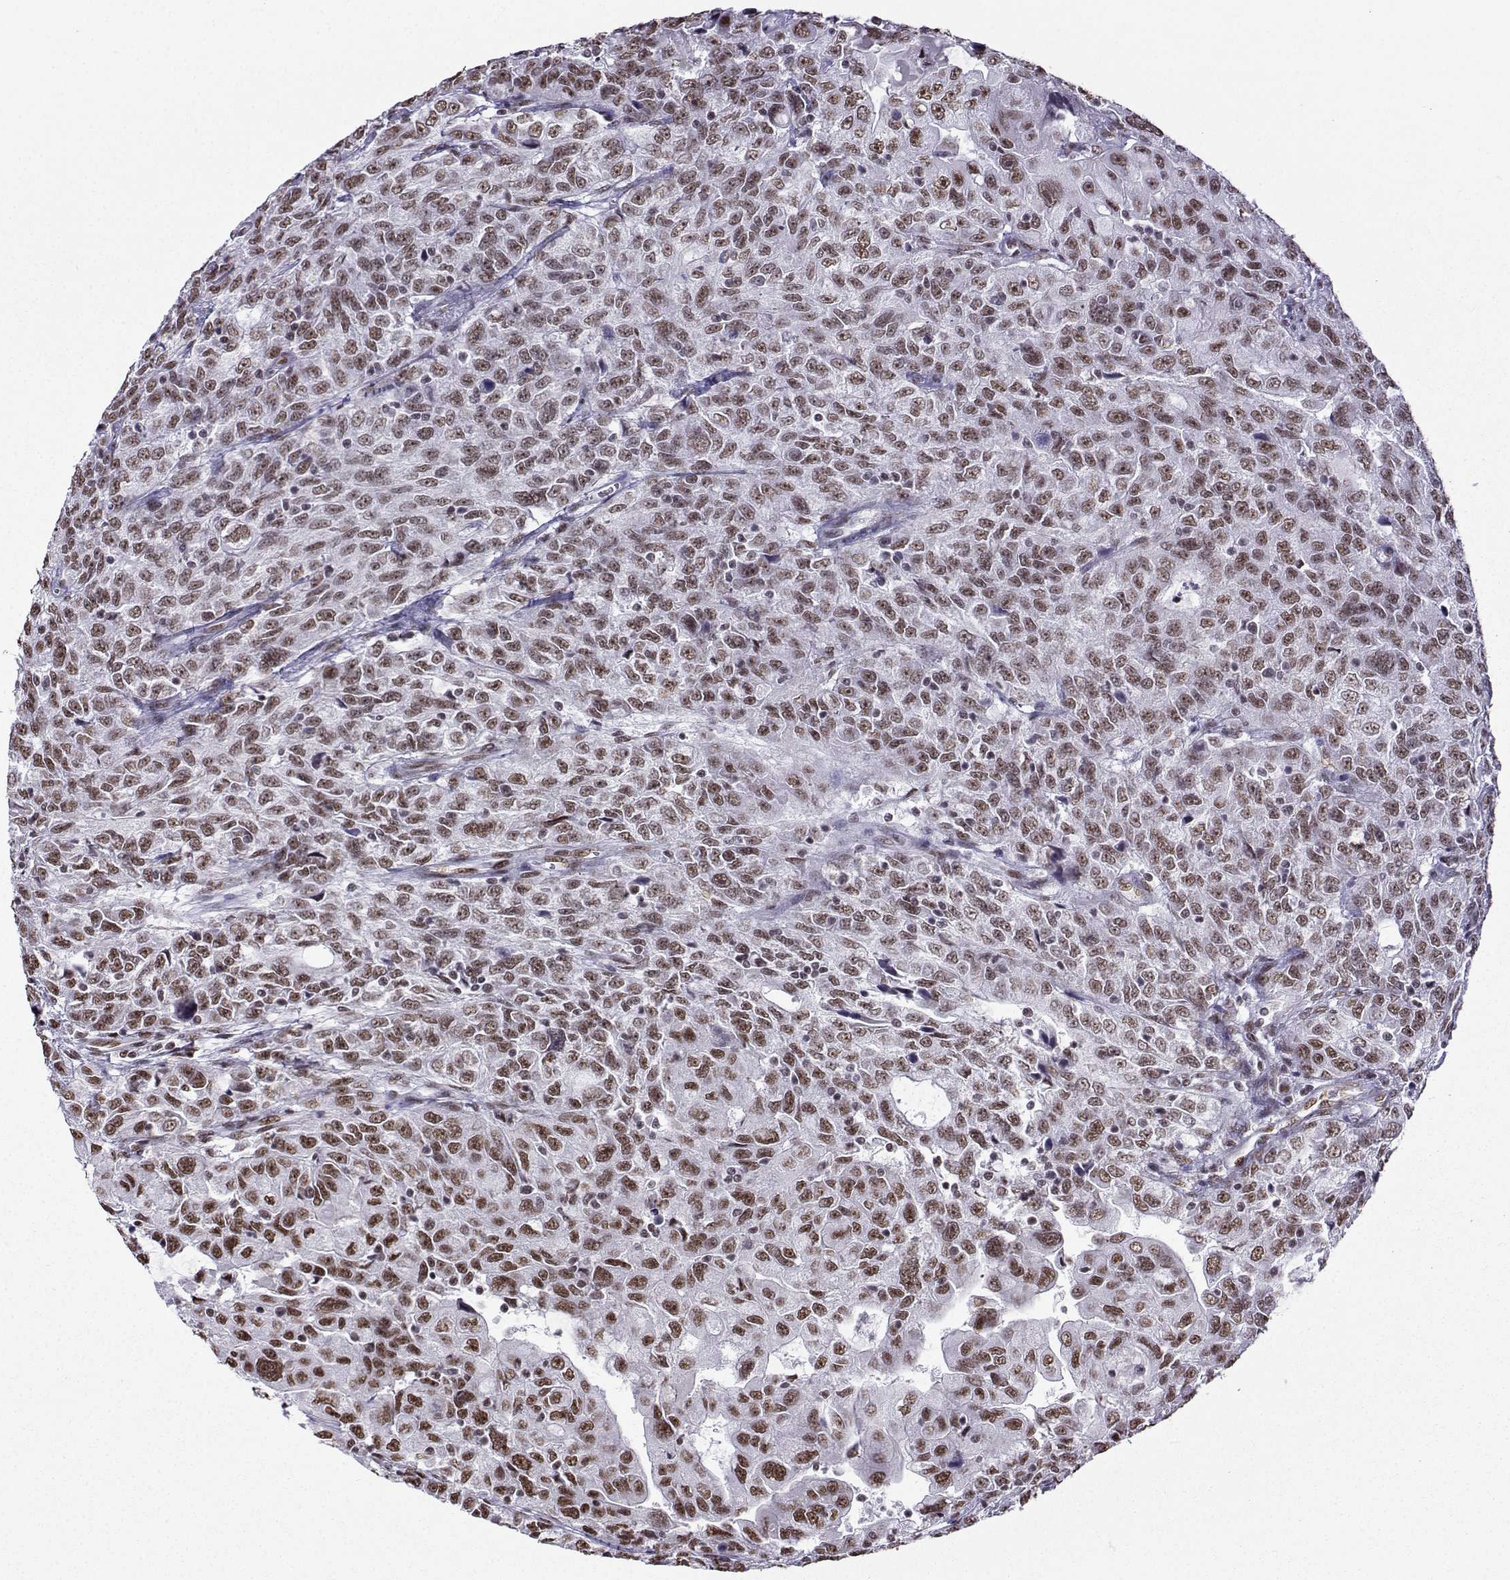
{"staining": {"intensity": "moderate", "quantity": ">75%", "location": "nuclear"}, "tissue": "urothelial cancer", "cell_type": "Tumor cells", "image_type": "cancer", "snomed": [{"axis": "morphology", "description": "Urothelial carcinoma, NOS"}, {"axis": "morphology", "description": "Urothelial carcinoma, High grade"}, {"axis": "topography", "description": "Urinary bladder"}], "caption": "Tumor cells exhibit medium levels of moderate nuclear staining in approximately >75% of cells in urothelial carcinoma (high-grade).", "gene": "CCNK", "patient": {"sex": "female", "age": 73}}